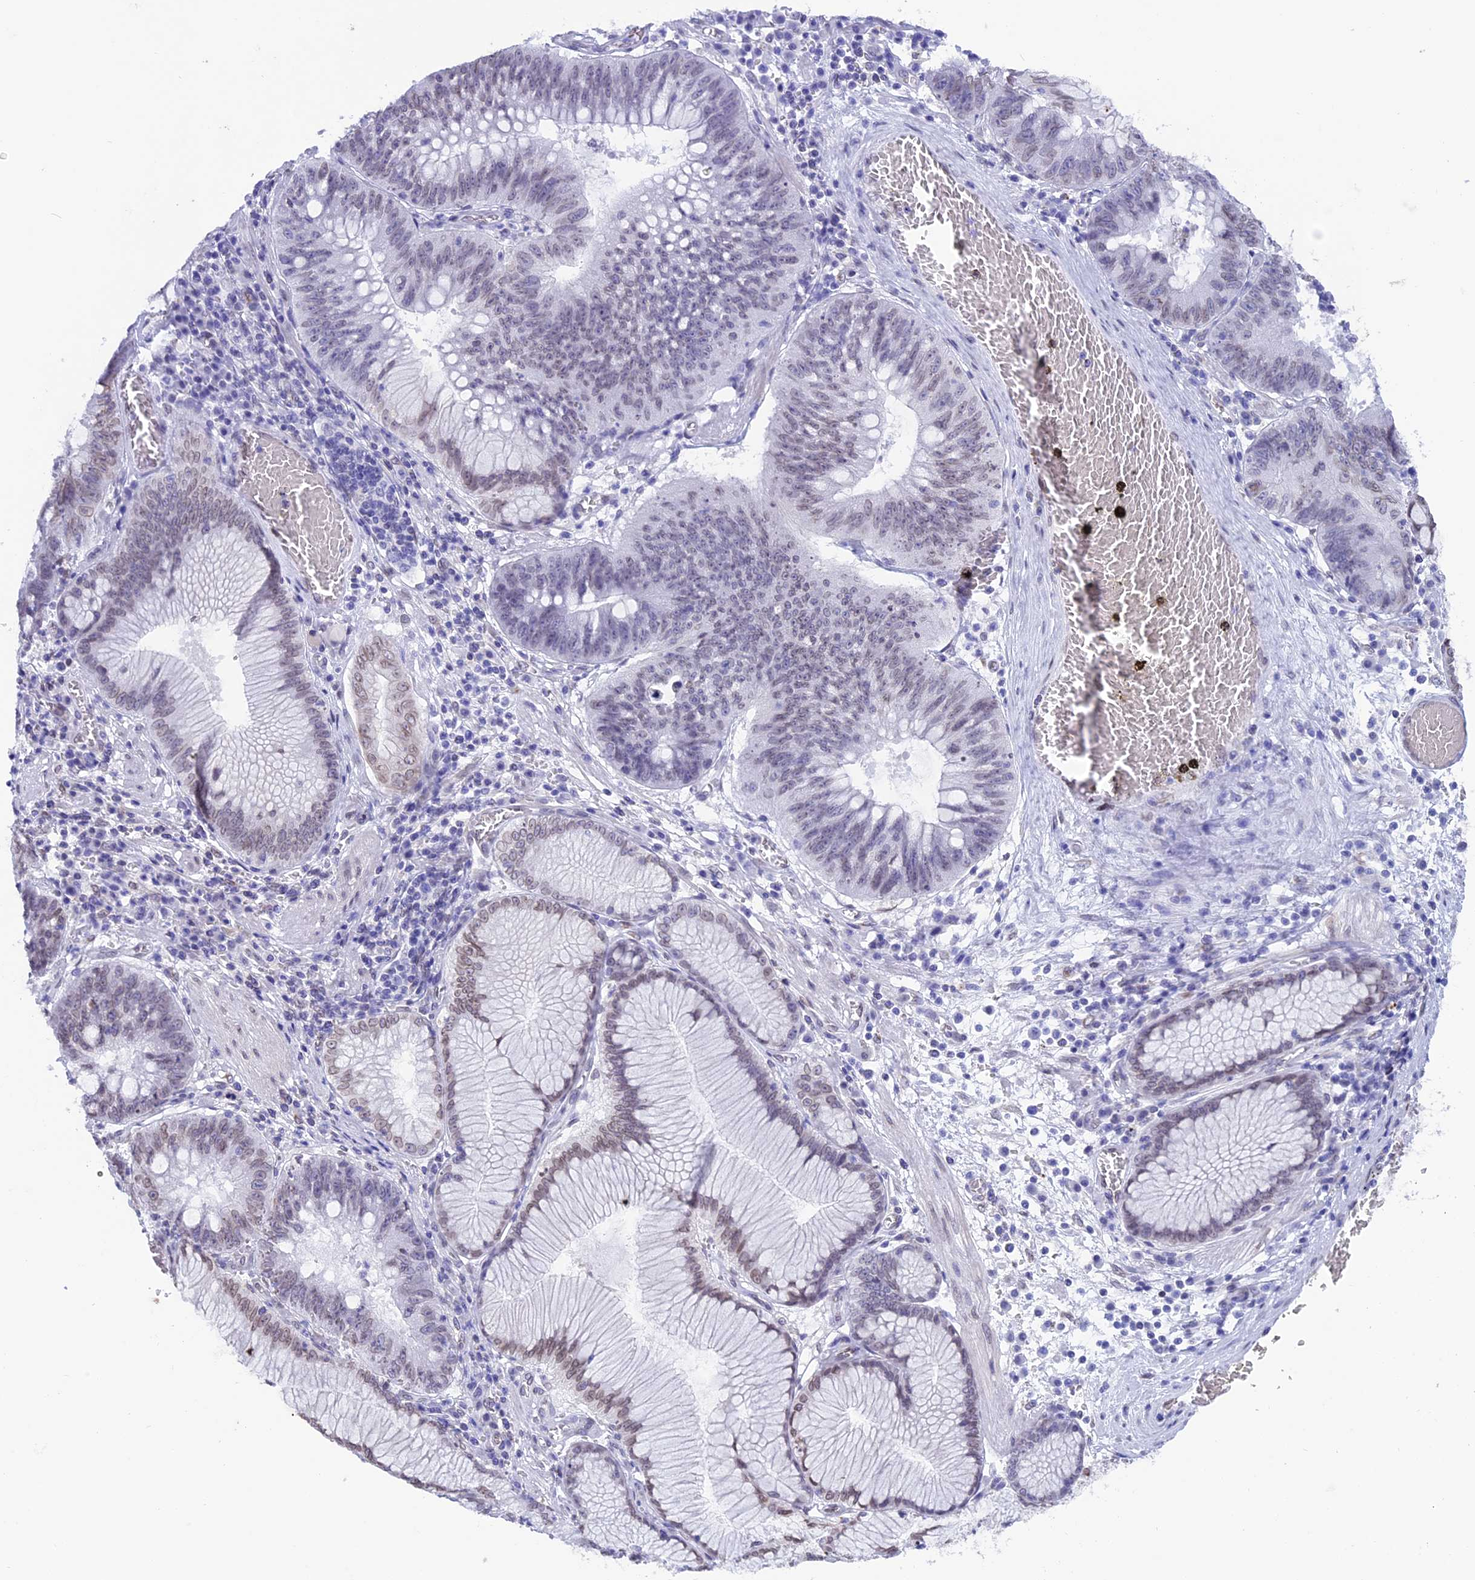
{"staining": {"intensity": "weak", "quantity": "25%-75%", "location": "nuclear"}, "tissue": "stomach cancer", "cell_type": "Tumor cells", "image_type": "cancer", "snomed": [{"axis": "morphology", "description": "Adenocarcinoma, NOS"}, {"axis": "topography", "description": "Stomach"}], "caption": "Weak nuclear staining for a protein is seen in about 25%-75% of tumor cells of stomach cancer (adenocarcinoma) using immunohistochemistry.", "gene": "TMPRSS7", "patient": {"sex": "male", "age": 59}}